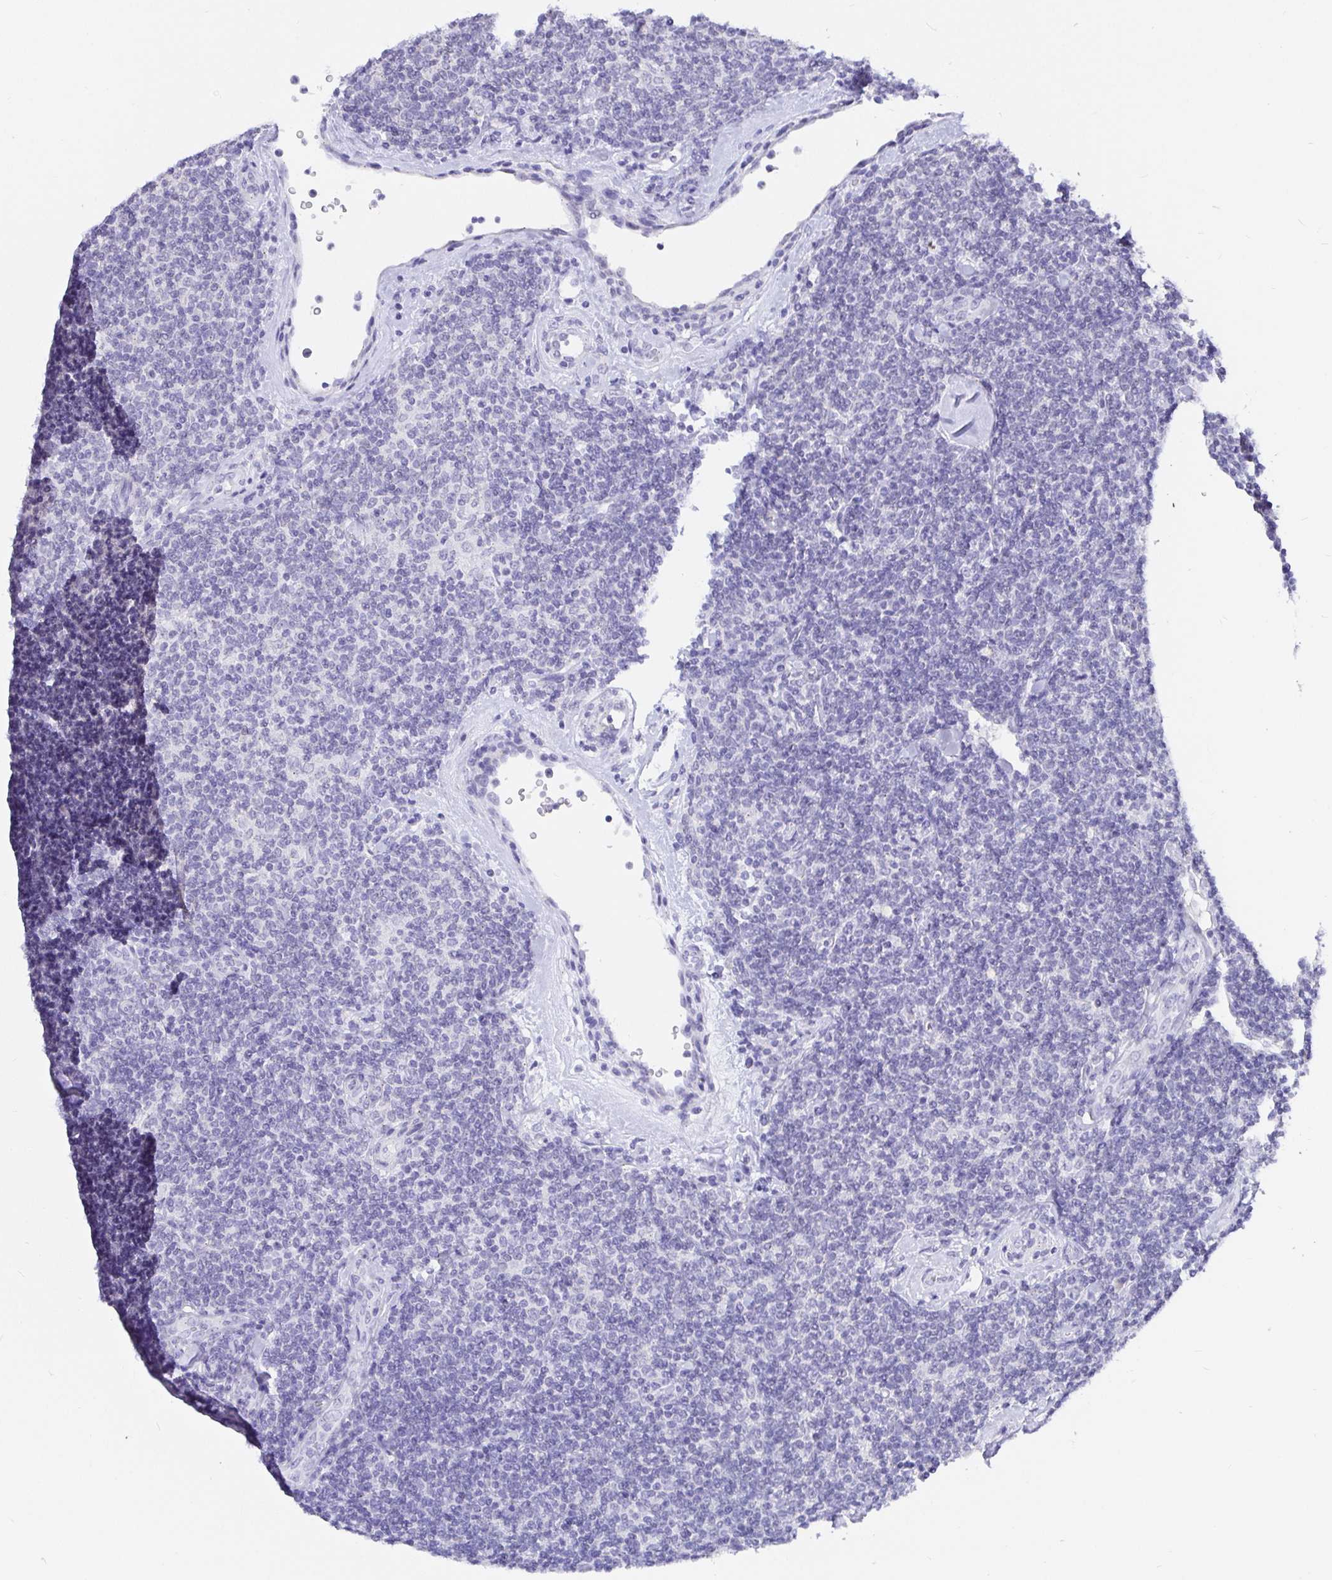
{"staining": {"intensity": "negative", "quantity": "none", "location": "none"}, "tissue": "lymphoma", "cell_type": "Tumor cells", "image_type": "cancer", "snomed": [{"axis": "morphology", "description": "Malignant lymphoma, non-Hodgkin's type, Low grade"}, {"axis": "topography", "description": "Lymph node"}], "caption": "IHC histopathology image of human lymphoma stained for a protein (brown), which shows no expression in tumor cells. (Brightfield microscopy of DAB IHC at high magnification).", "gene": "EZHIP", "patient": {"sex": "female", "age": 56}}